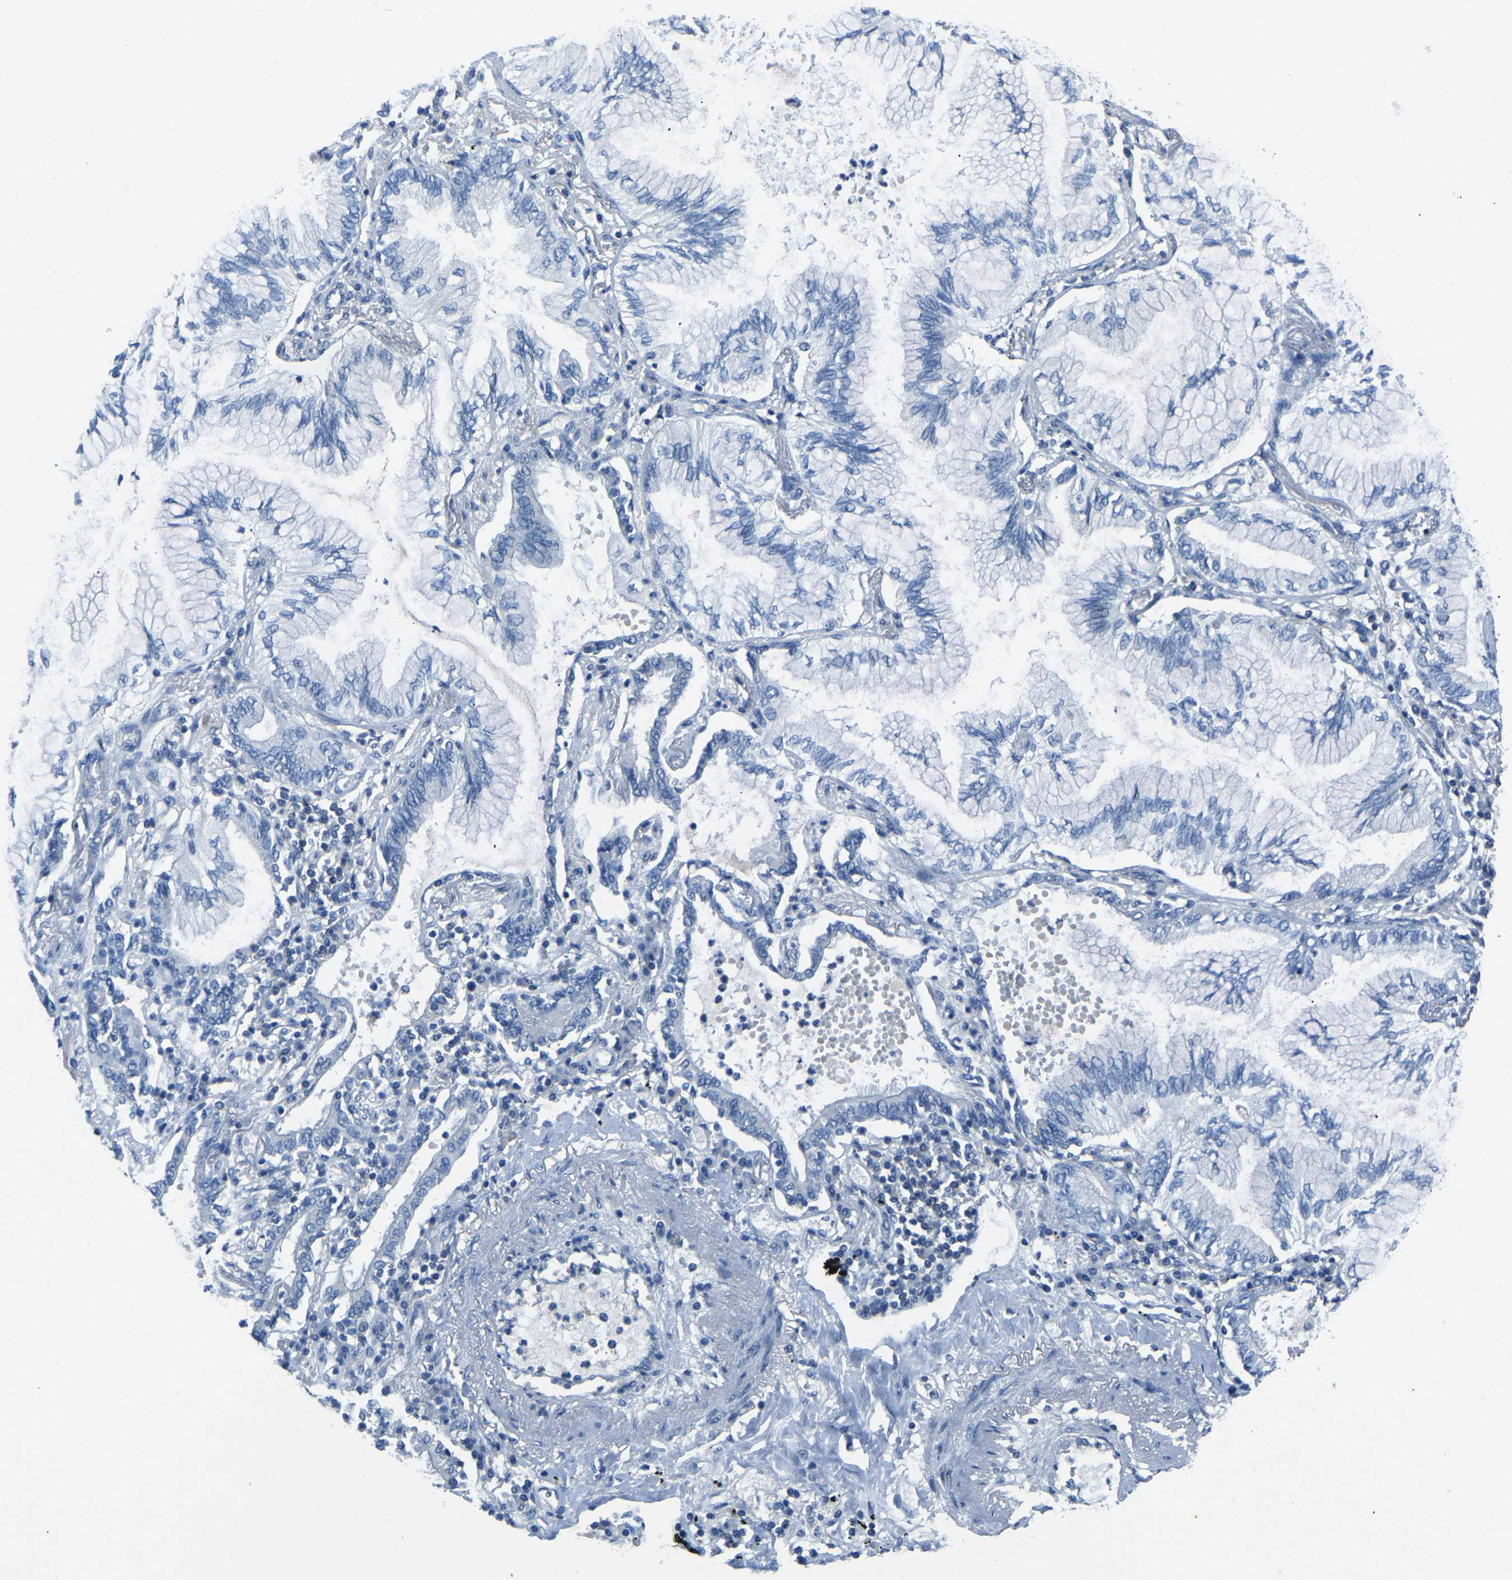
{"staining": {"intensity": "negative", "quantity": "none", "location": "none"}, "tissue": "lung cancer", "cell_type": "Tumor cells", "image_type": "cancer", "snomed": [{"axis": "morphology", "description": "Normal tissue, NOS"}, {"axis": "morphology", "description": "Adenocarcinoma, NOS"}, {"axis": "topography", "description": "Bronchus"}, {"axis": "topography", "description": "Lung"}], "caption": "This is an immunohistochemistry image of human lung cancer. There is no expression in tumor cells.", "gene": "XIRP1", "patient": {"sex": "female", "age": 70}}